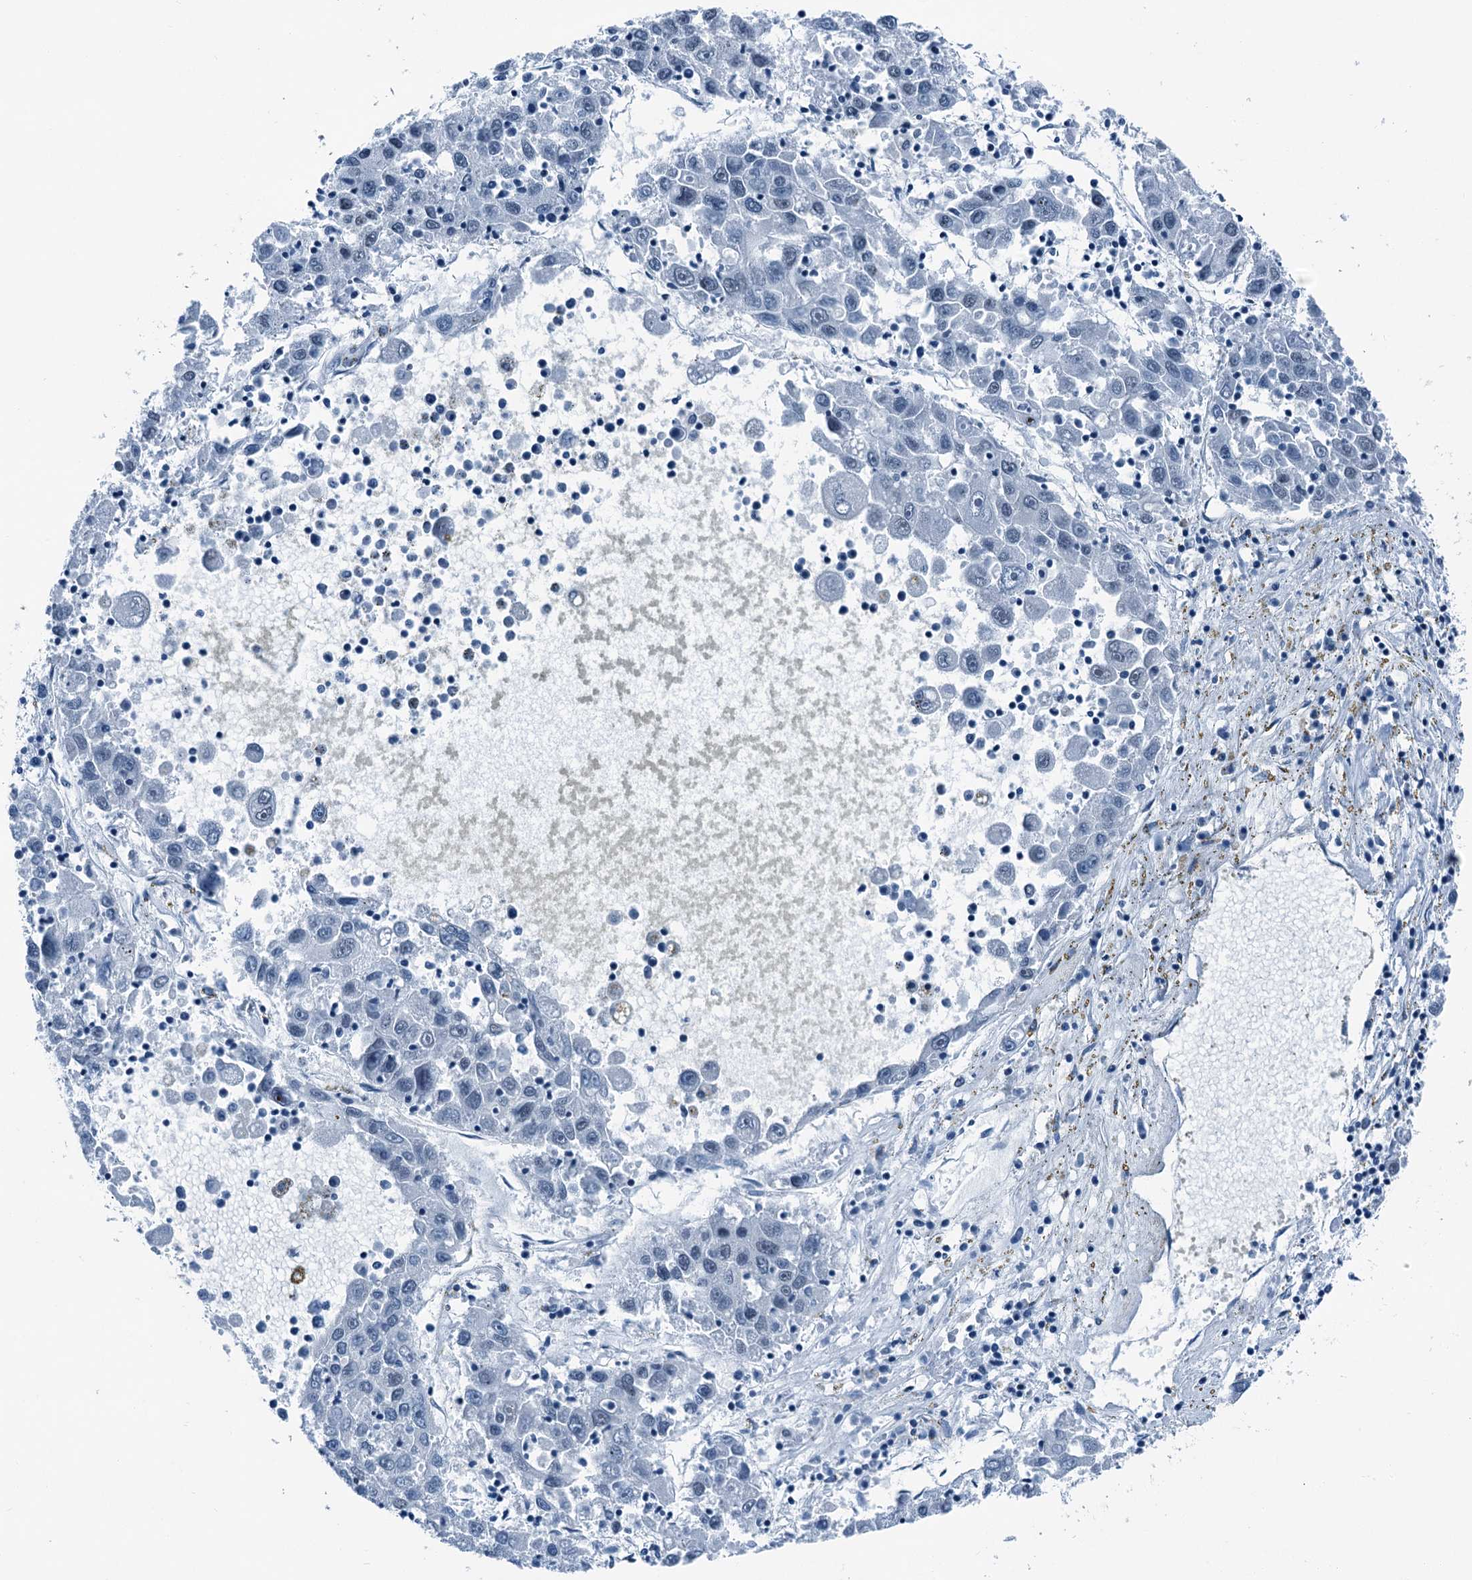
{"staining": {"intensity": "negative", "quantity": "none", "location": "none"}, "tissue": "liver cancer", "cell_type": "Tumor cells", "image_type": "cancer", "snomed": [{"axis": "morphology", "description": "Carcinoma, Hepatocellular, NOS"}, {"axis": "topography", "description": "Liver"}], "caption": "This histopathology image is of liver hepatocellular carcinoma stained with immunohistochemistry (IHC) to label a protein in brown with the nuclei are counter-stained blue. There is no positivity in tumor cells.", "gene": "TRPT1", "patient": {"sex": "male", "age": 49}}